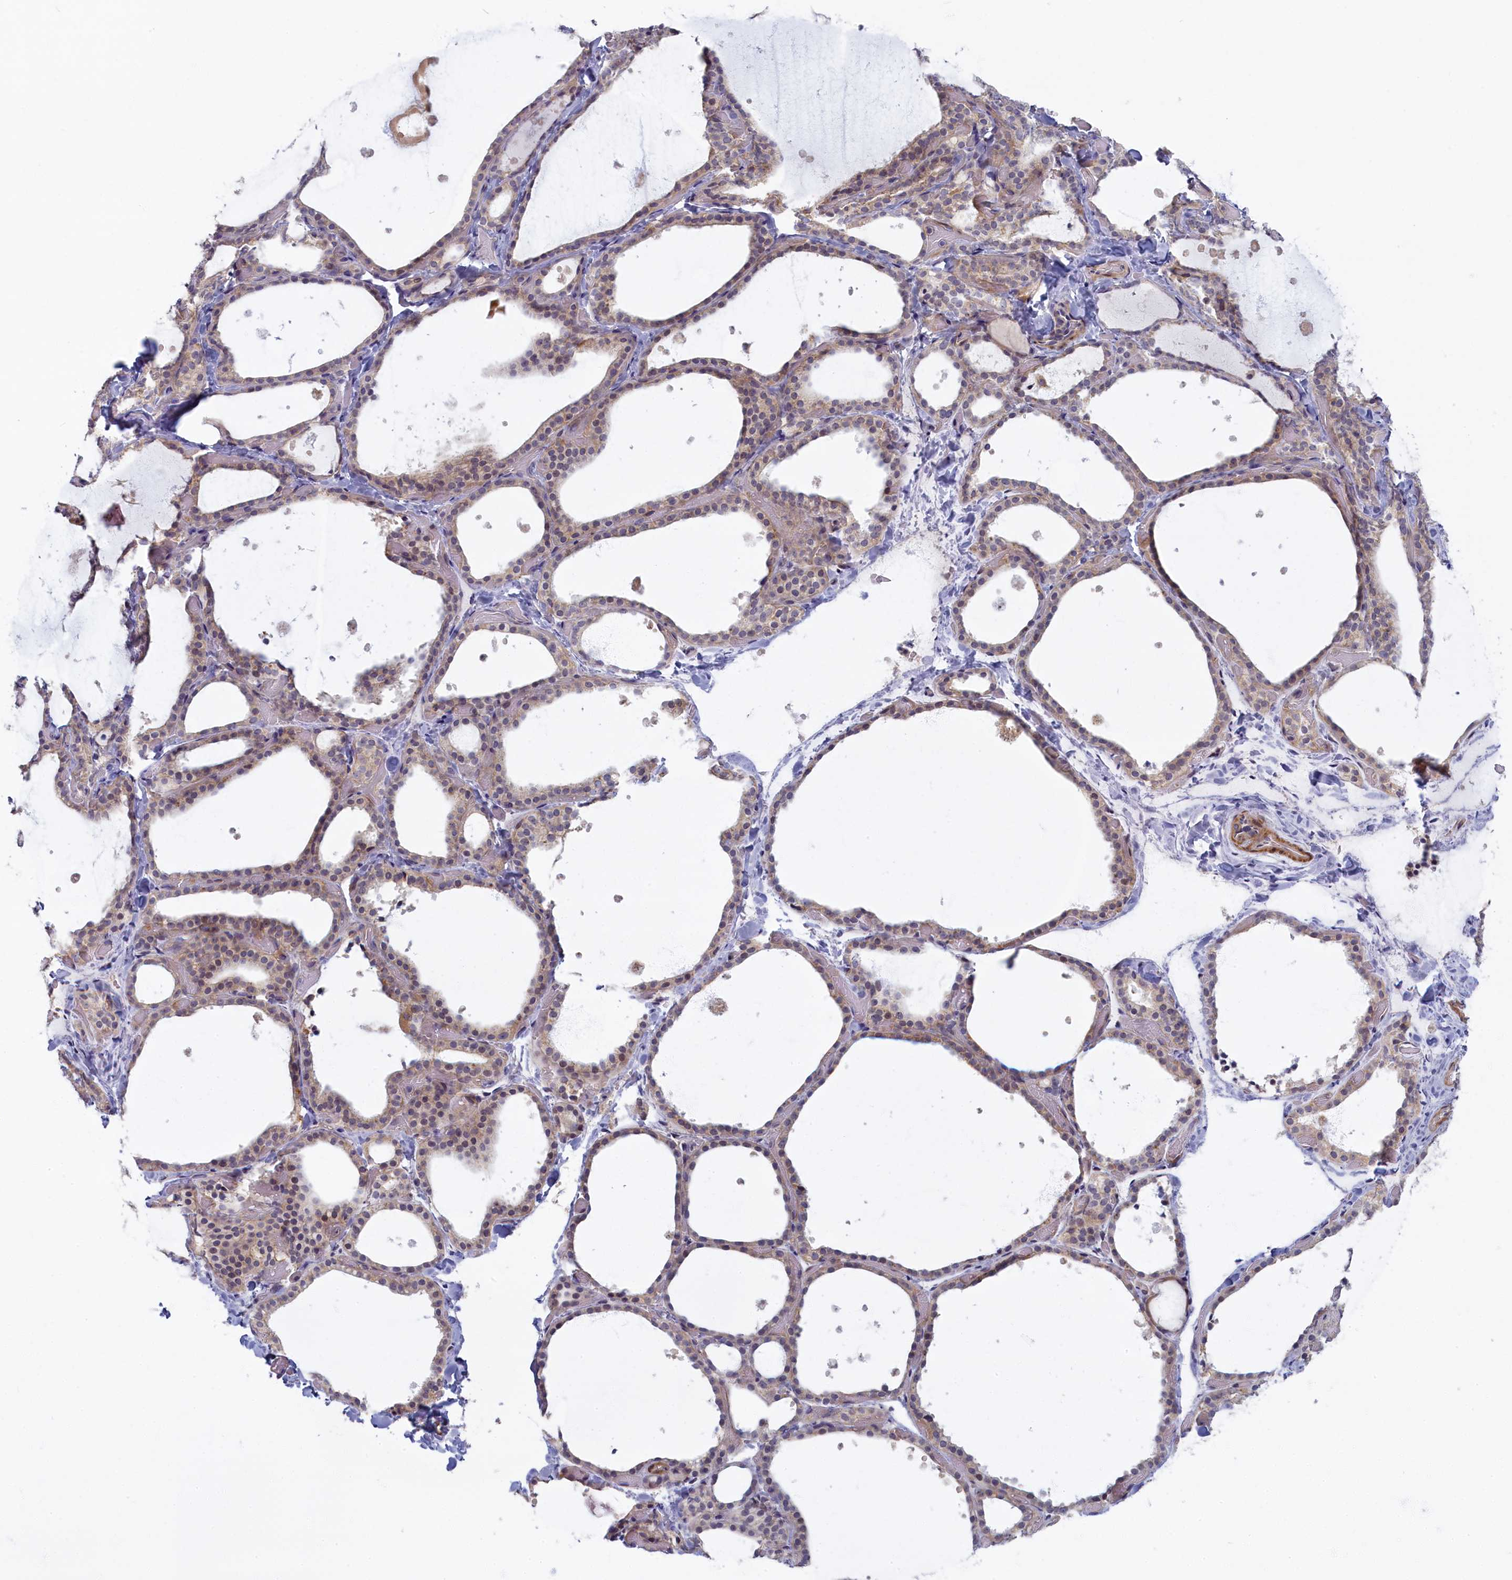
{"staining": {"intensity": "weak", "quantity": "<25%", "location": "cytoplasmic/membranous"}, "tissue": "thyroid gland", "cell_type": "Glandular cells", "image_type": "normal", "snomed": [{"axis": "morphology", "description": "Normal tissue, NOS"}, {"axis": "topography", "description": "Thyroid gland"}], "caption": "Thyroid gland stained for a protein using immunohistochemistry demonstrates no expression glandular cells.", "gene": "TRPM4", "patient": {"sex": "female", "age": 44}}